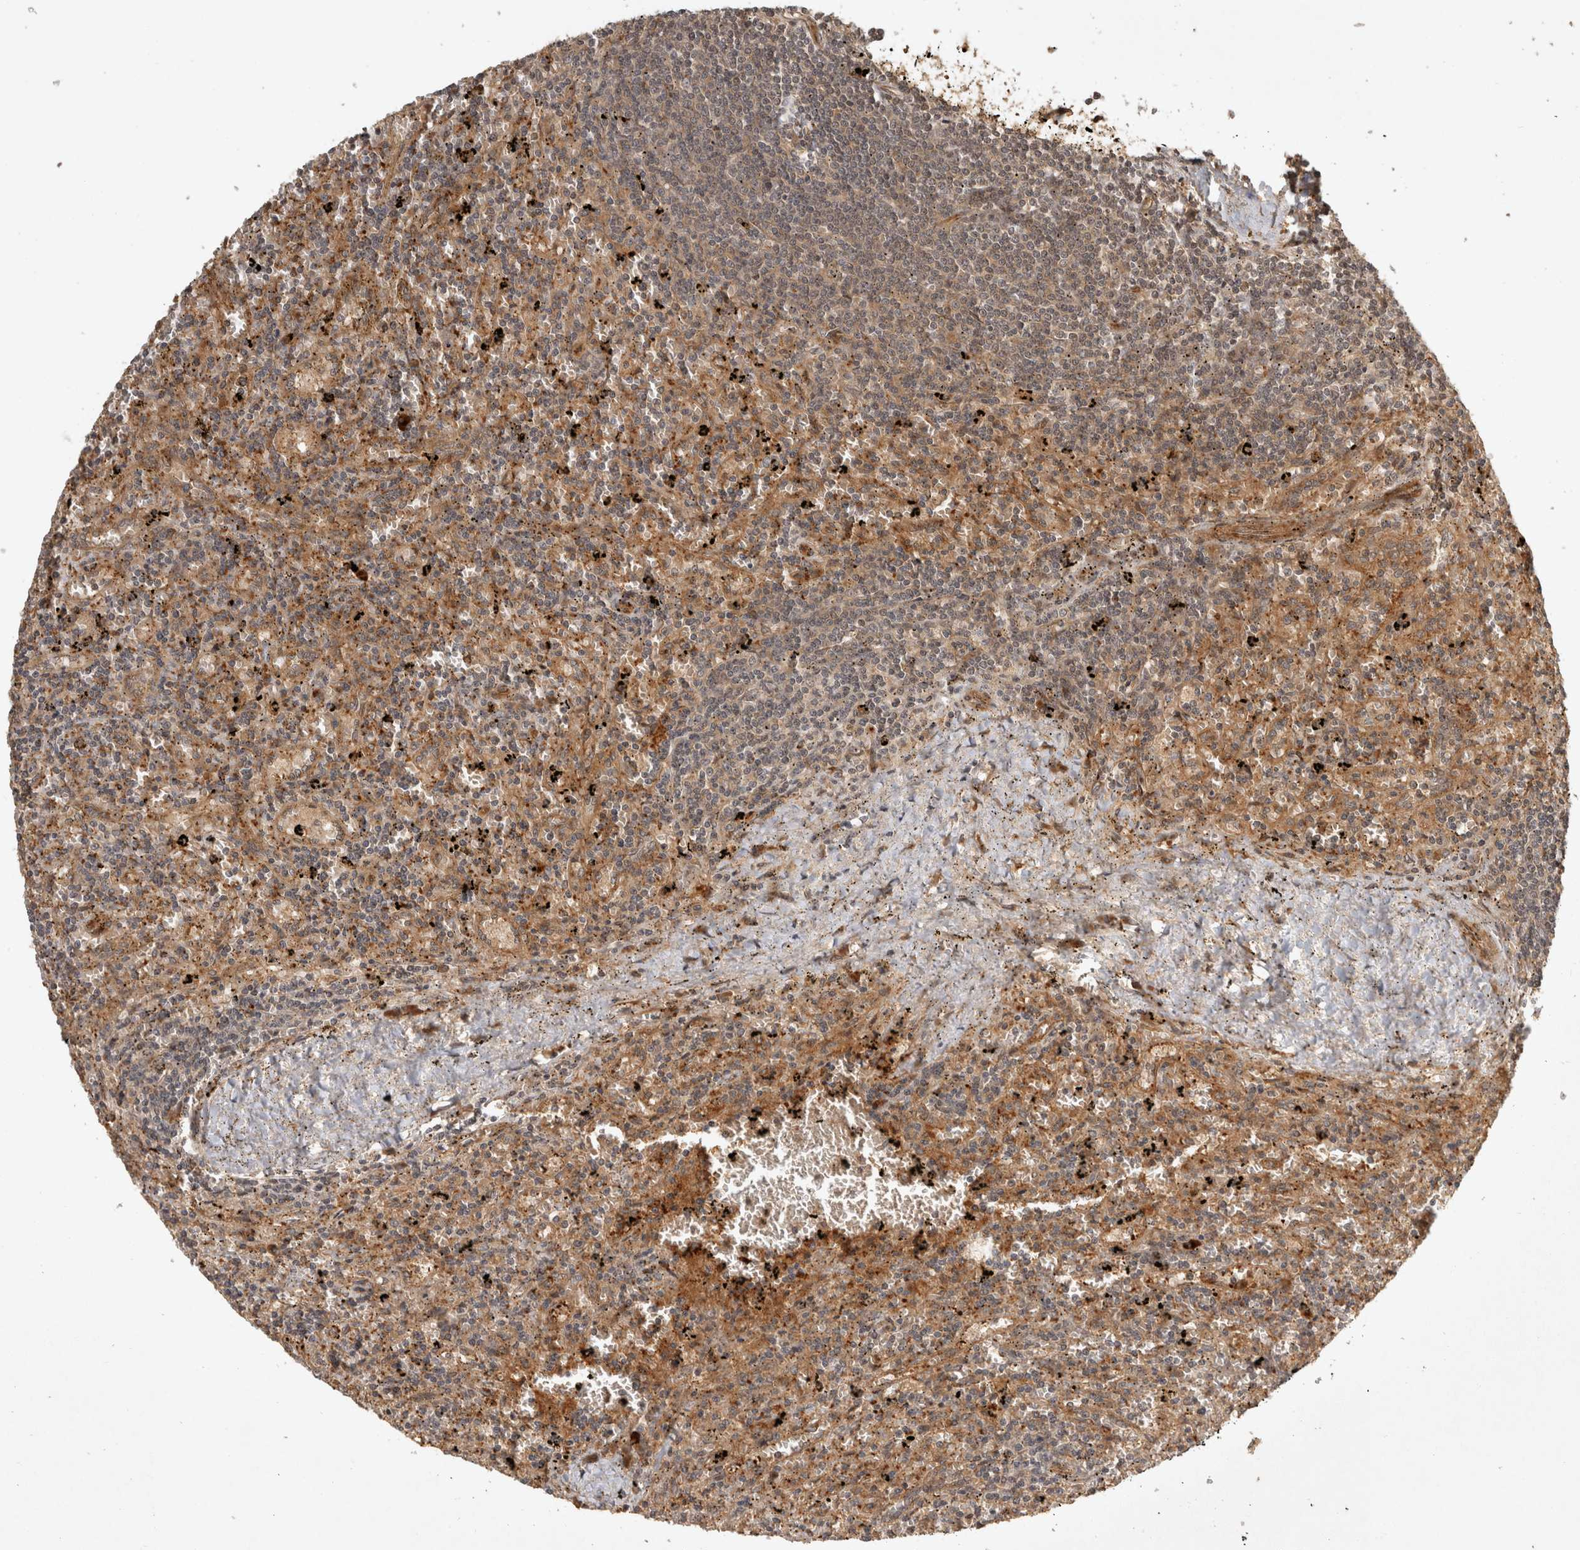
{"staining": {"intensity": "weak", "quantity": "25%-75%", "location": "cytoplasmic/membranous"}, "tissue": "lymphoma", "cell_type": "Tumor cells", "image_type": "cancer", "snomed": [{"axis": "morphology", "description": "Malignant lymphoma, non-Hodgkin's type, Low grade"}, {"axis": "topography", "description": "Spleen"}], "caption": "Weak cytoplasmic/membranous positivity for a protein is appreciated in approximately 25%-75% of tumor cells of lymphoma using IHC.", "gene": "CAMSAP2", "patient": {"sex": "male", "age": 76}}